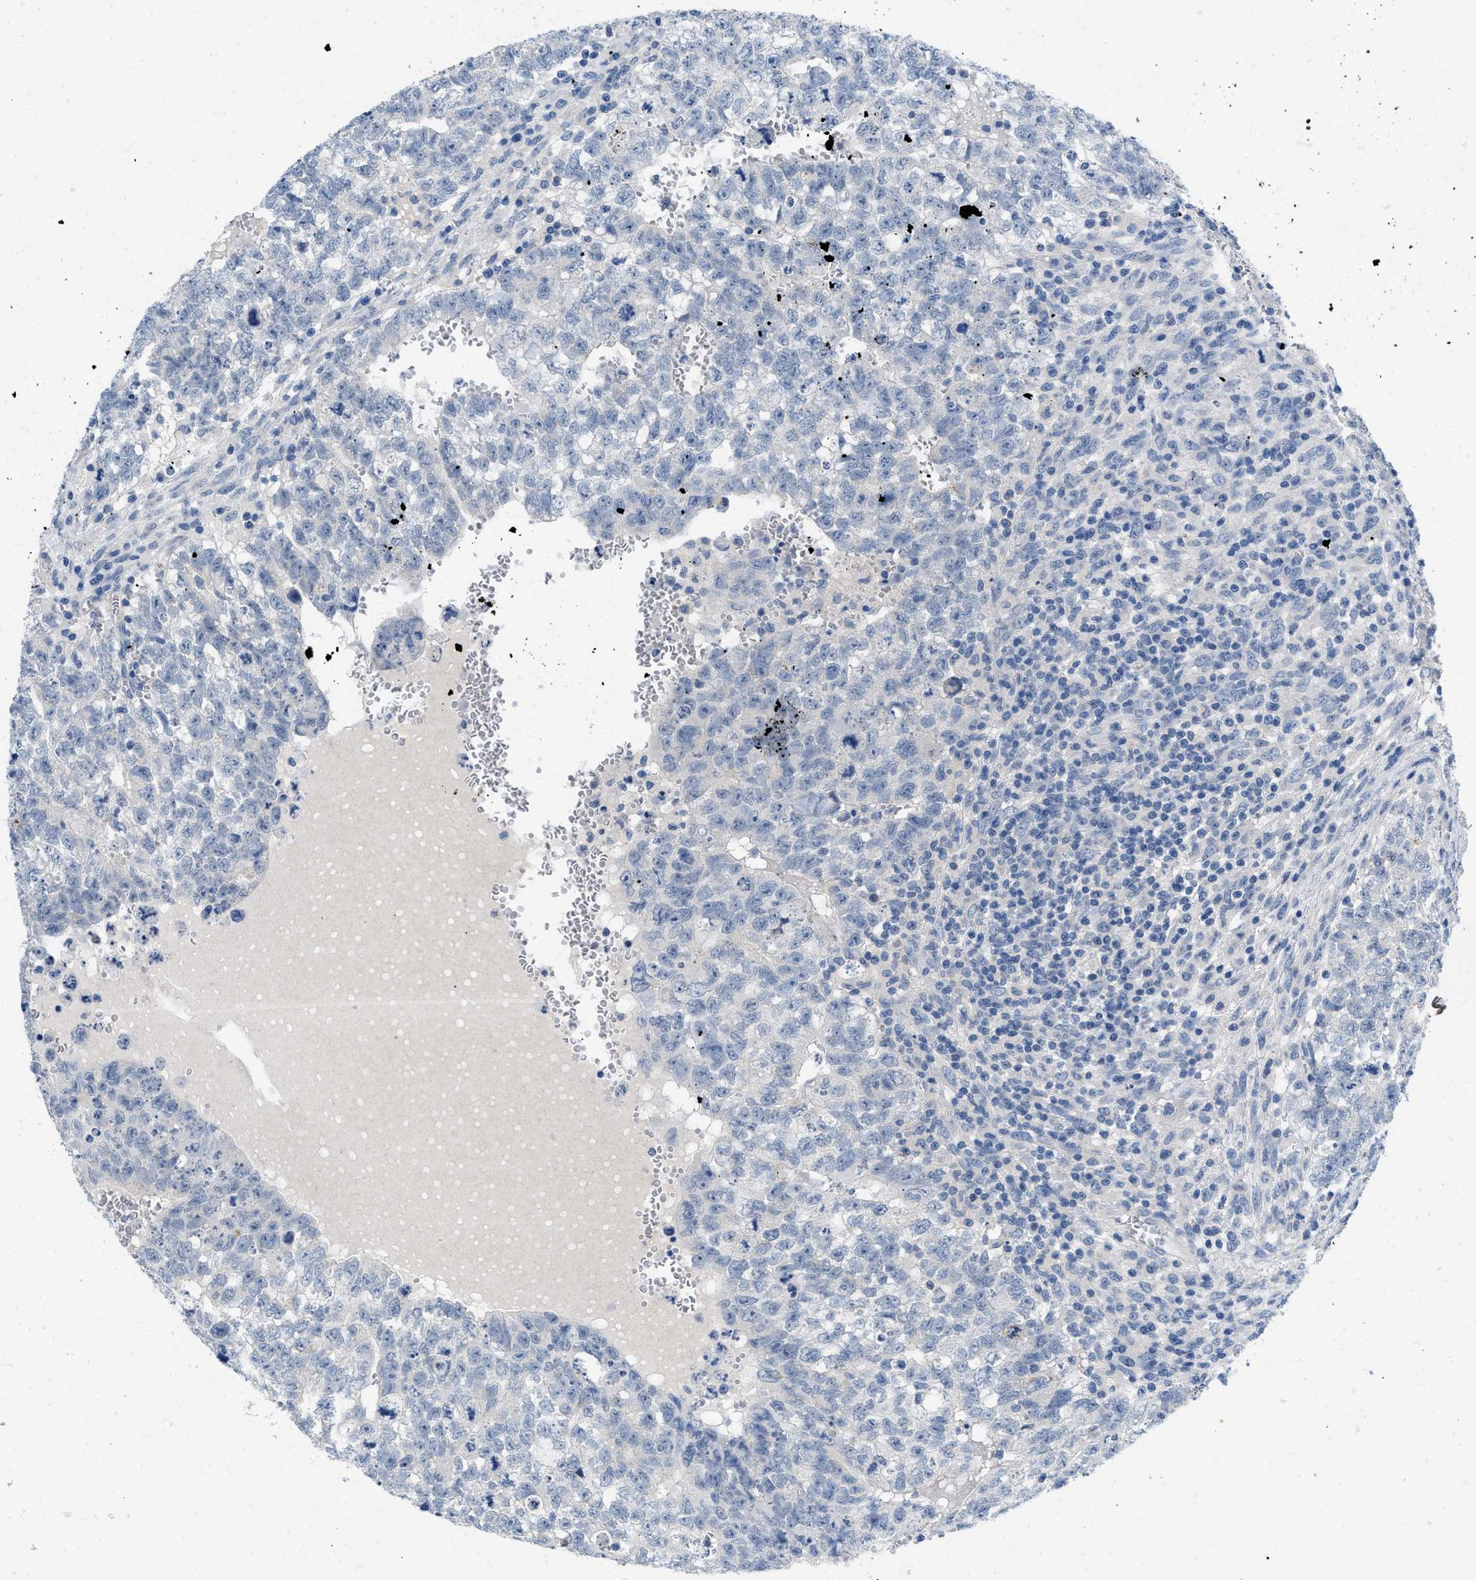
{"staining": {"intensity": "negative", "quantity": "none", "location": "none"}, "tissue": "testis cancer", "cell_type": "Tumor cells", "image_type": "cancer", "snomed": [{"axis": "morphology", "description": "Seminoma, NOS"}, {"axis": "morphology", "description": "Carcinoma, Embryonal, NOS"}, {"axis": "topography", "description": "Testis"}], "caption": "Protein analysis of testis seminoma displays no significant staining in tumor cells. The staining was performed using DAB to visualize the protein expression in brown, while the nuclei were stained in blue with hematoxylin (Magnification: 20x).", "gene": "PYY", "patient": {"sex": "male", "age": 38}}